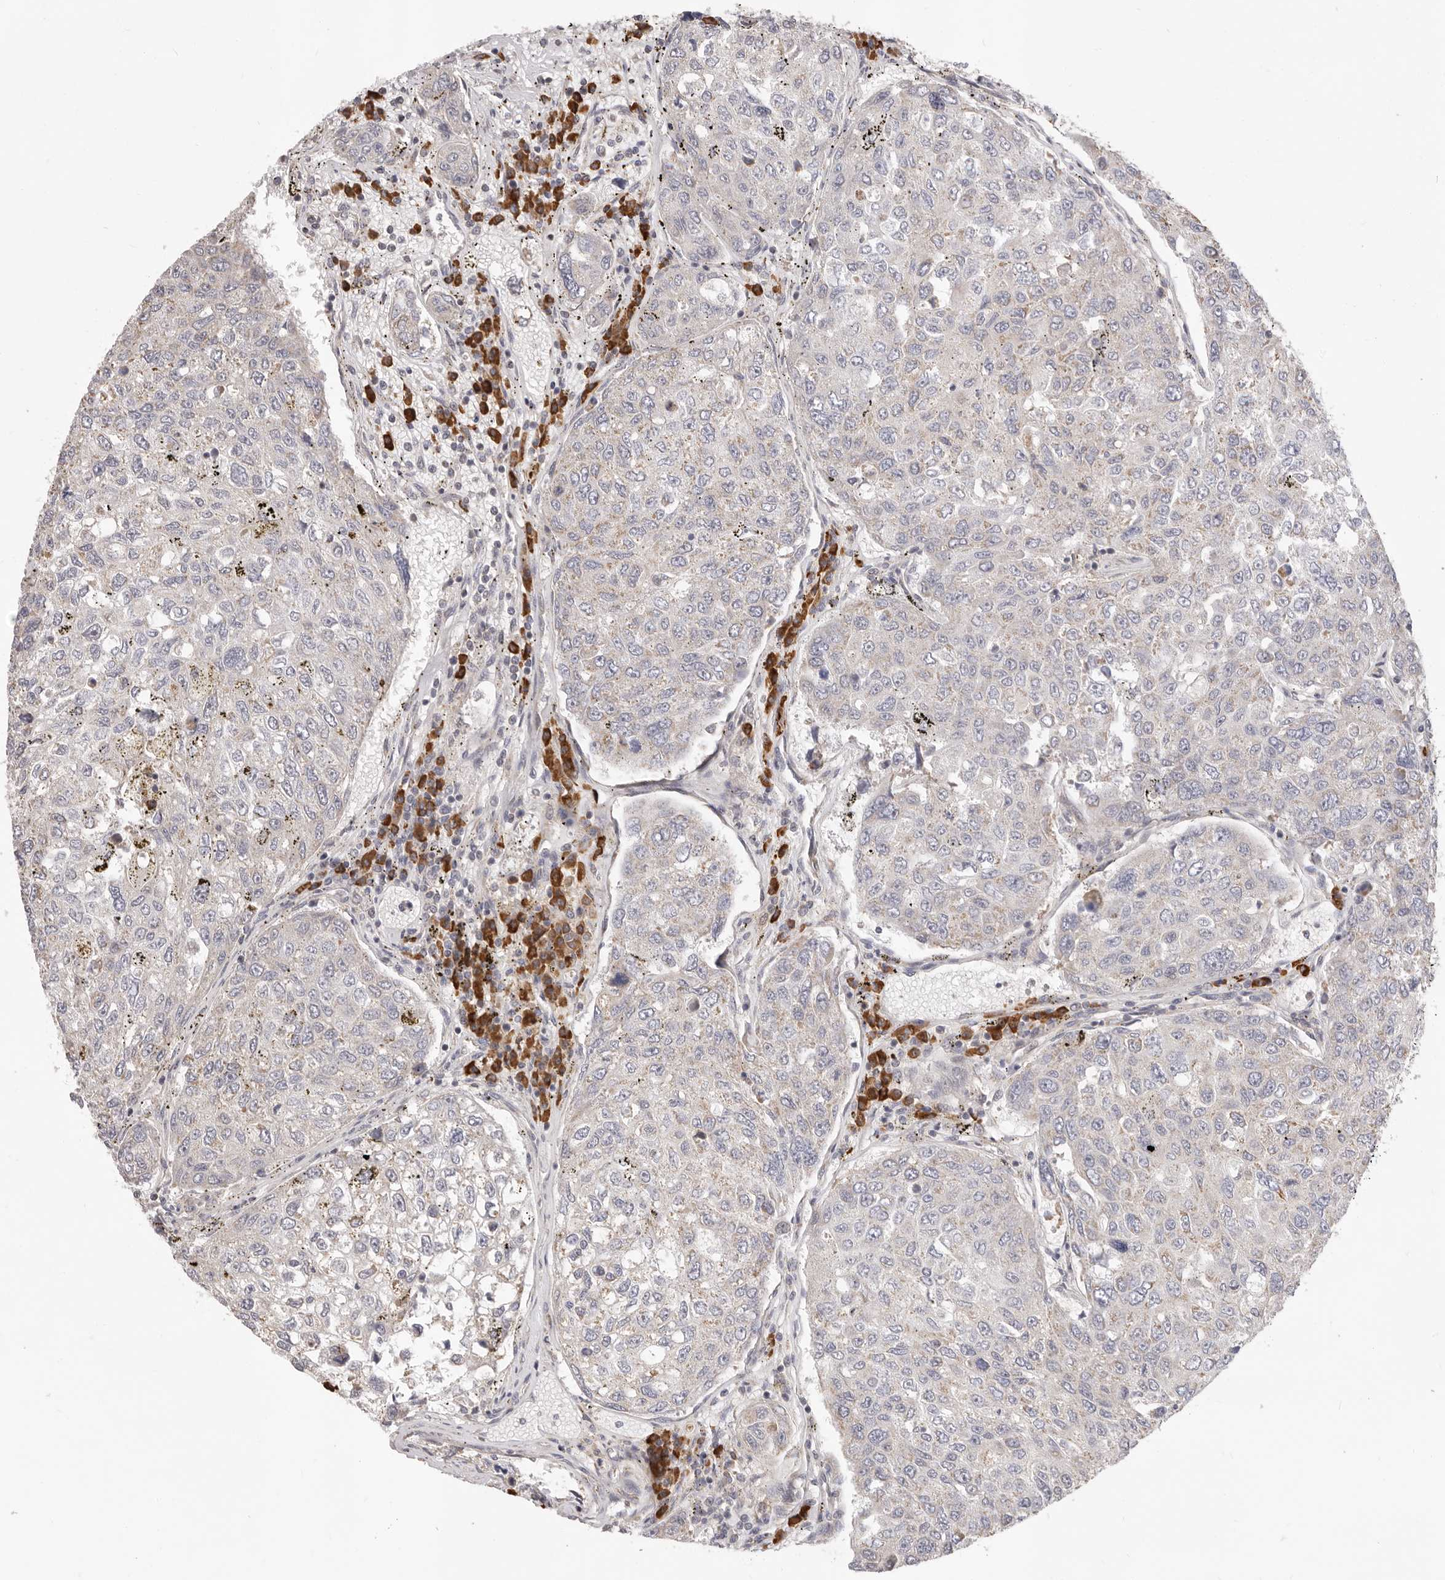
{"staining": {"intensity": "negative", "quantity": "none", "location": "none"}, "tissue": "urothelial cancer", "cell_type": "Tumor cells", "image_type": "cancer", "snomed": [{"axis": "morphology", "description": "Urothelial carcinoma, High grade"}, {"axis": "topography", "description": "Lymph node"}, {"axis": "topography", "description": "Urinary bladder"}], "caption": "This is a photomicrograph of IHC staining of urothelial cancer, which shows no expression in tumor cells.", "gene": "USH1C", "patient": {"sex": "male", "age": 51}}